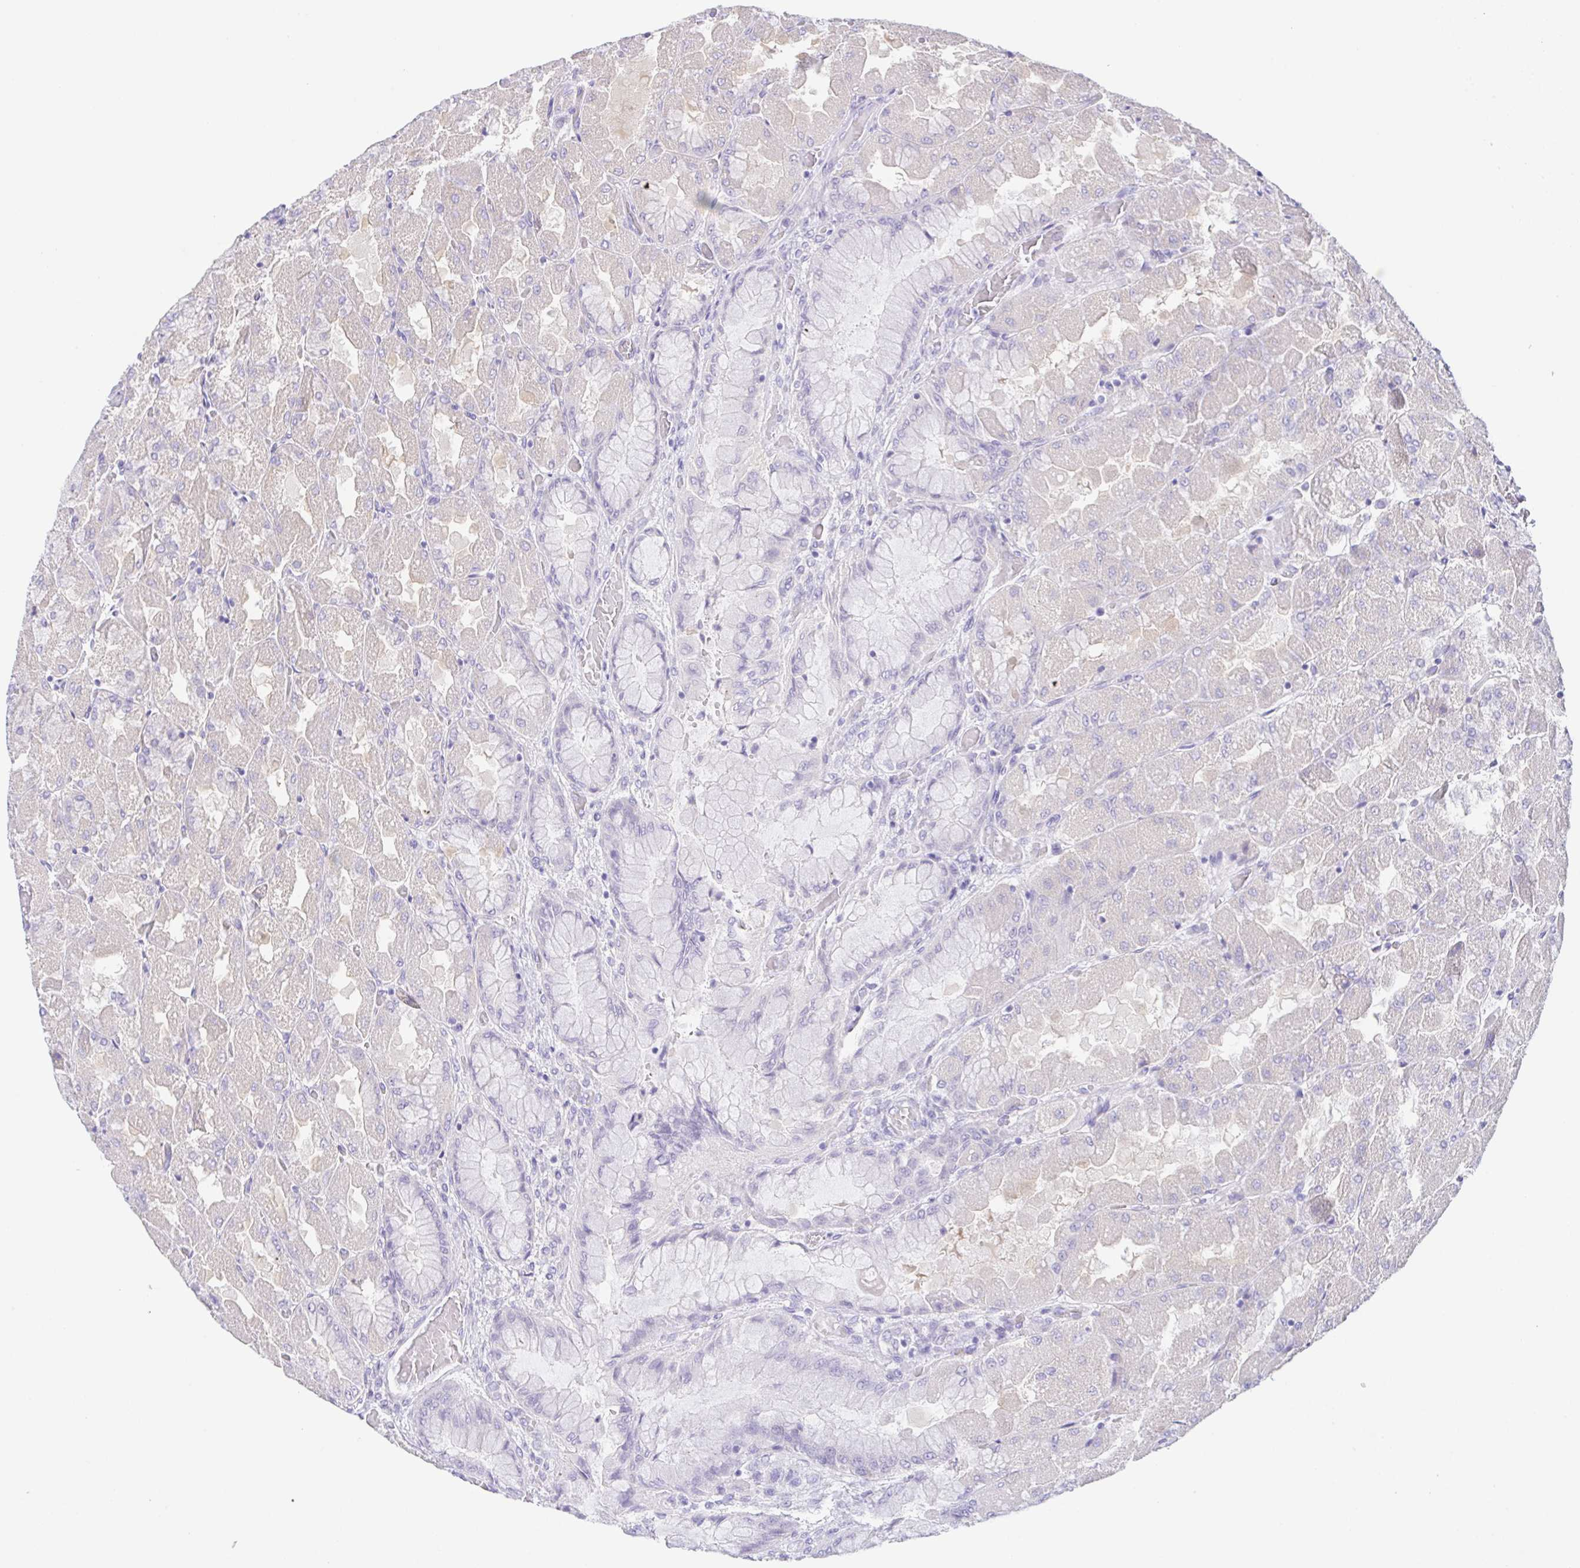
{"staining": {"intensity": "weak", "quantity": "<25%", "location": "cytoplasmic/membranous"}, "tissue": "stomach", "cell_type": "Glandular cells", "image_type": "normal", "snomed": [{"axis": "morphology", "description": "Normal tissue, NOS"}, {"axis": "topography", "description": "Stomach"}], "caption": "An immunohistochemistry micrograph of unremarkable stomach is shown. There is no staining in glandular cells of stomach.", "gene": "KRTDAP", "patient": {"sex": "female", "age": 61}}